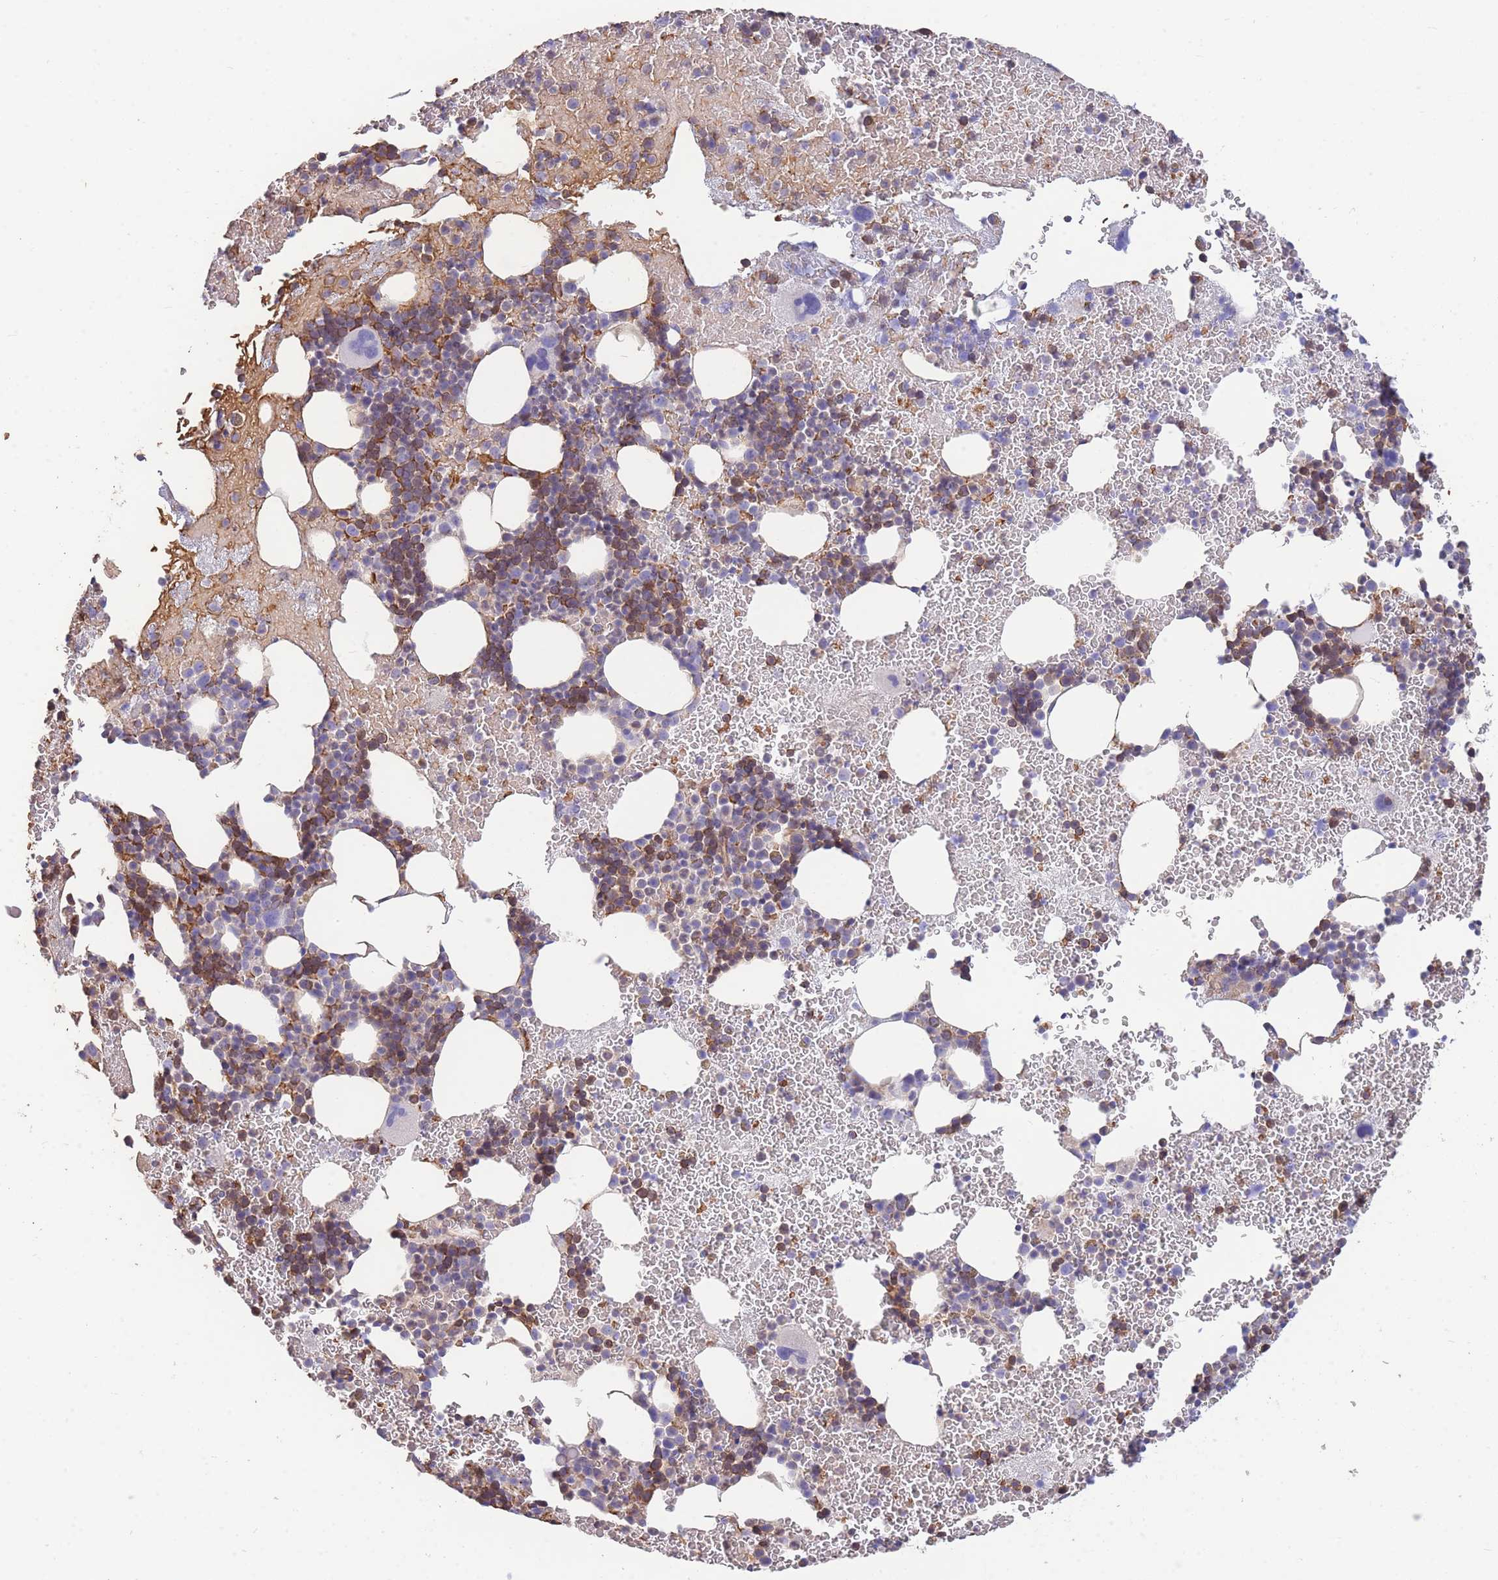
{"staining": {"intensity": "moderate", "quantity": "25%-75%", "location": "cytoplasmic/membranous"}, "tissue": "bone marrow", "cell_type": "Hematopoietic cells", "image_type": "normal", "snomed": [{"axis": "morphology", "description": "Normal tissue, NOS"}, {"axis": "topography", "description": "Bone marrow"}], "caption": "Moderate cytoplasmic/membranous staining for a protein is identified in approximately 25%-75% of hematopoietic cells of benign bone marrow using IHC.", "gene": "ANKRD53", "patient": {"sex": "male", "age": 26}}